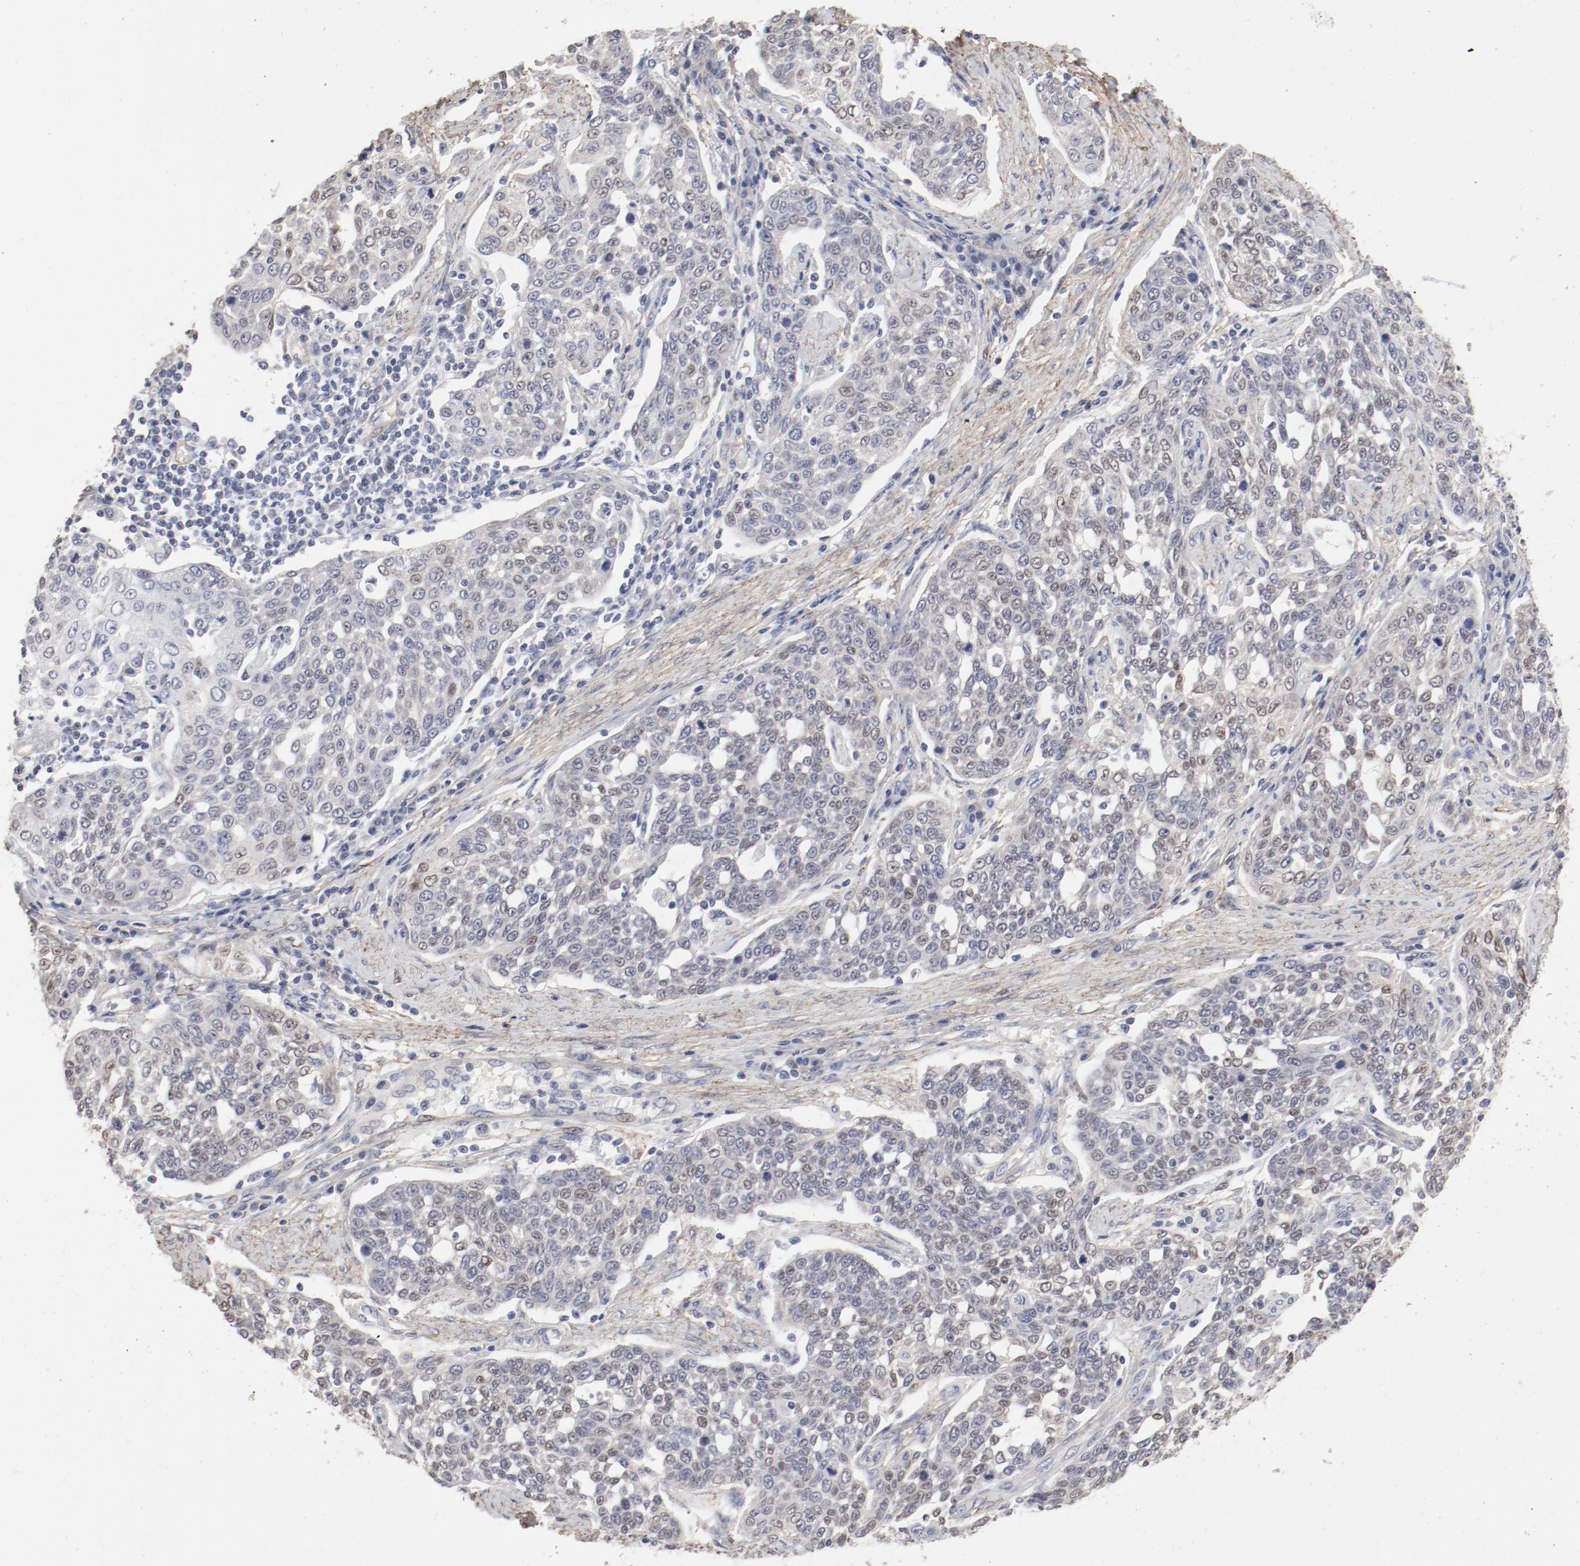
{"staining": {"intensity": "negative", "quantity": "none", "location": "none"}, "tissue": "cervical cancer", "cell_type": "Tumor cells", "image_type": "cancer", "snomed": [{"axis": "morphology", "description": "Squamous cell carcinoma, NOS"}, {"axis": "topography", "description": "Cervix"}], "caption": "A high-resolution photomicrograph shows IHC staining of squamous cell carcinoma (cervical), which displays no significant staining in tumor cells.", "gene": "MAGED4", "patient": {"sex": "female", "age": 34}}